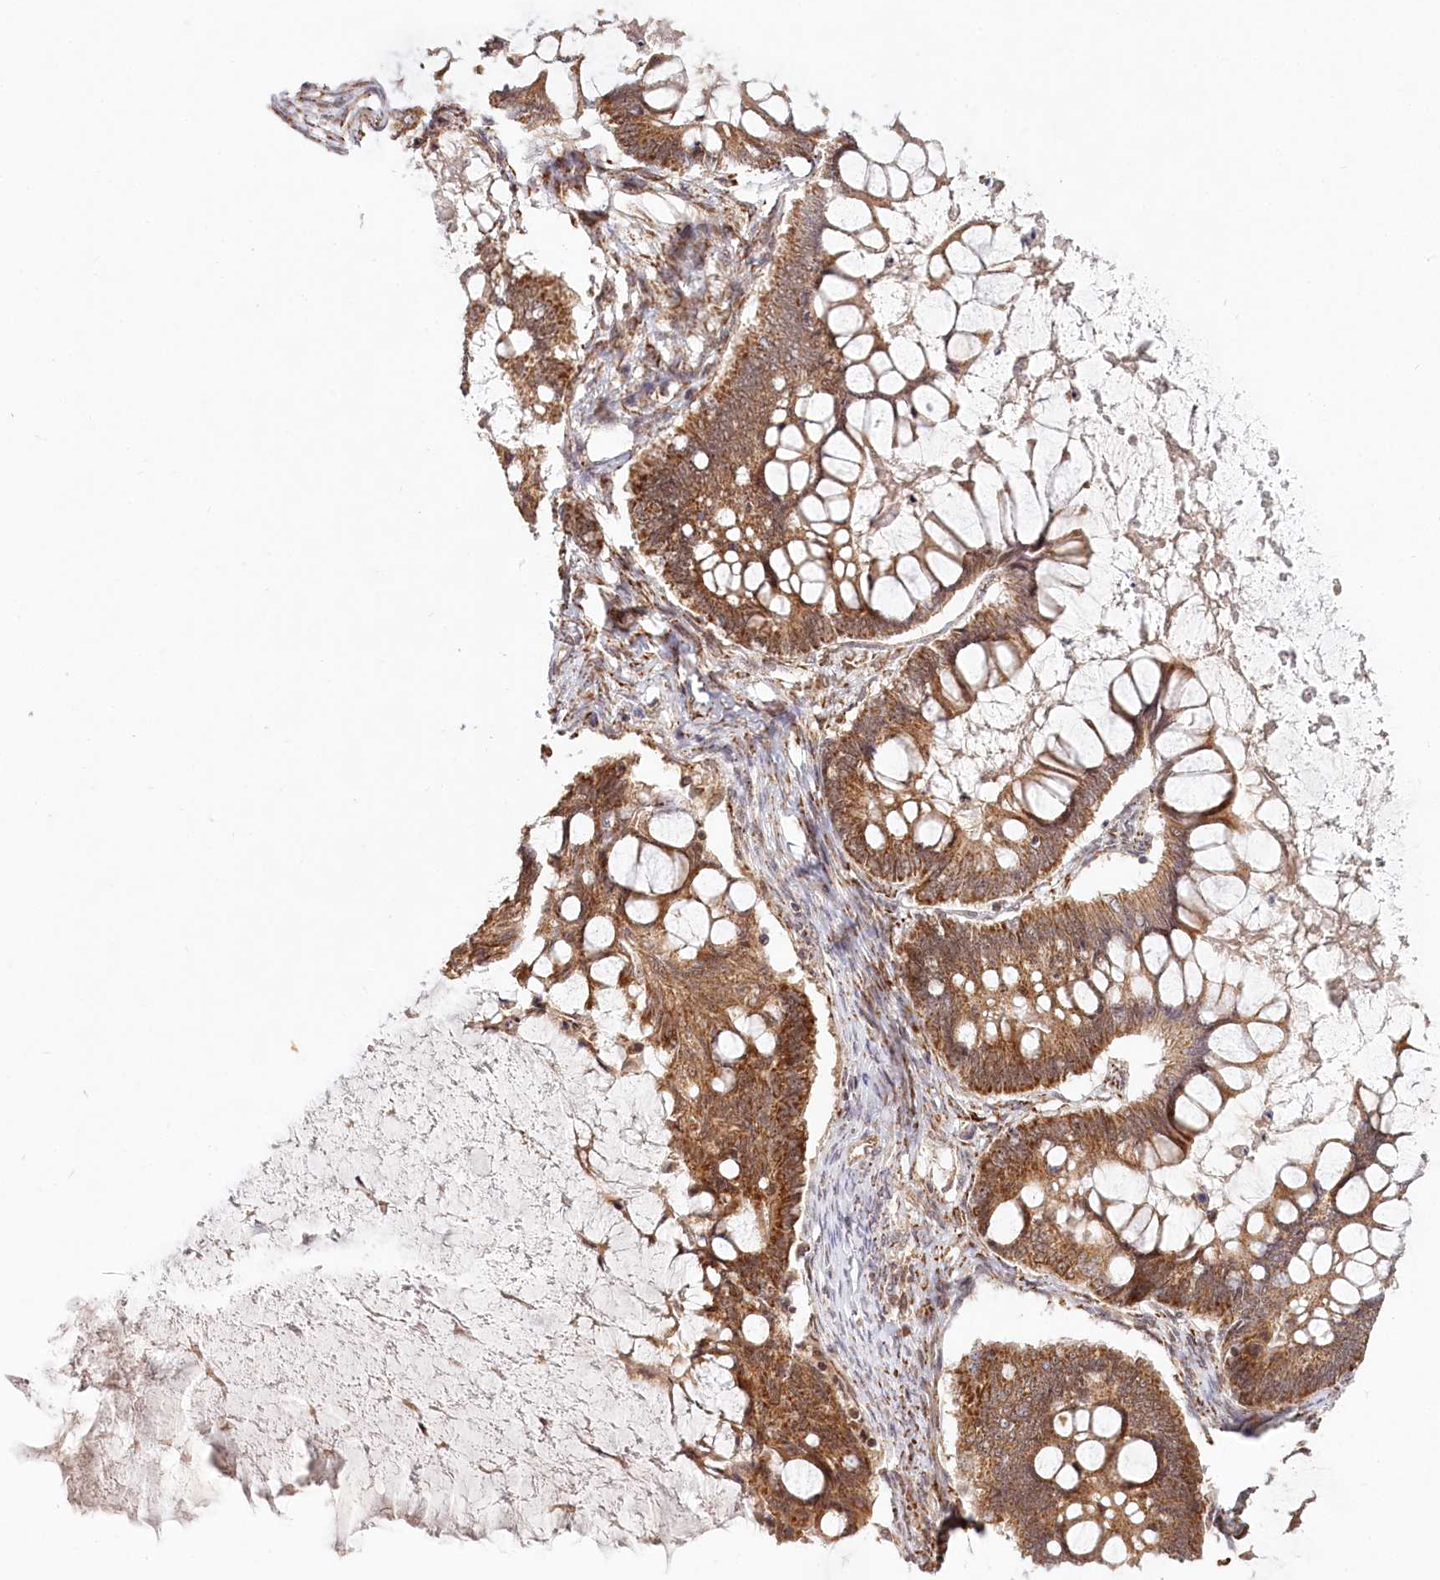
{"staining": {"intensity": "moderate", "quantity": ">75%", "location": "cytoplasmic/membranous"}, "tissue": "ovarian cancer", "cell_type": "Tumor cells", "image_type": "cancer", "snomed": [{"axis": "morphology", "description": "Cystadenocarcinoma, mucinous, NOS"}, {"axis": "topography", "description": "Ovary"}], "caption": "Mucinous cystadenocarcinoma (ovarian) stained with immunohistochemistry (IHC) demonstrates moderate cytoplasmic/membranous expression in approximately >75% of tumor cells.", "gene": "RTN4IP1", "patient": {"sex": "female", "age": 61}}